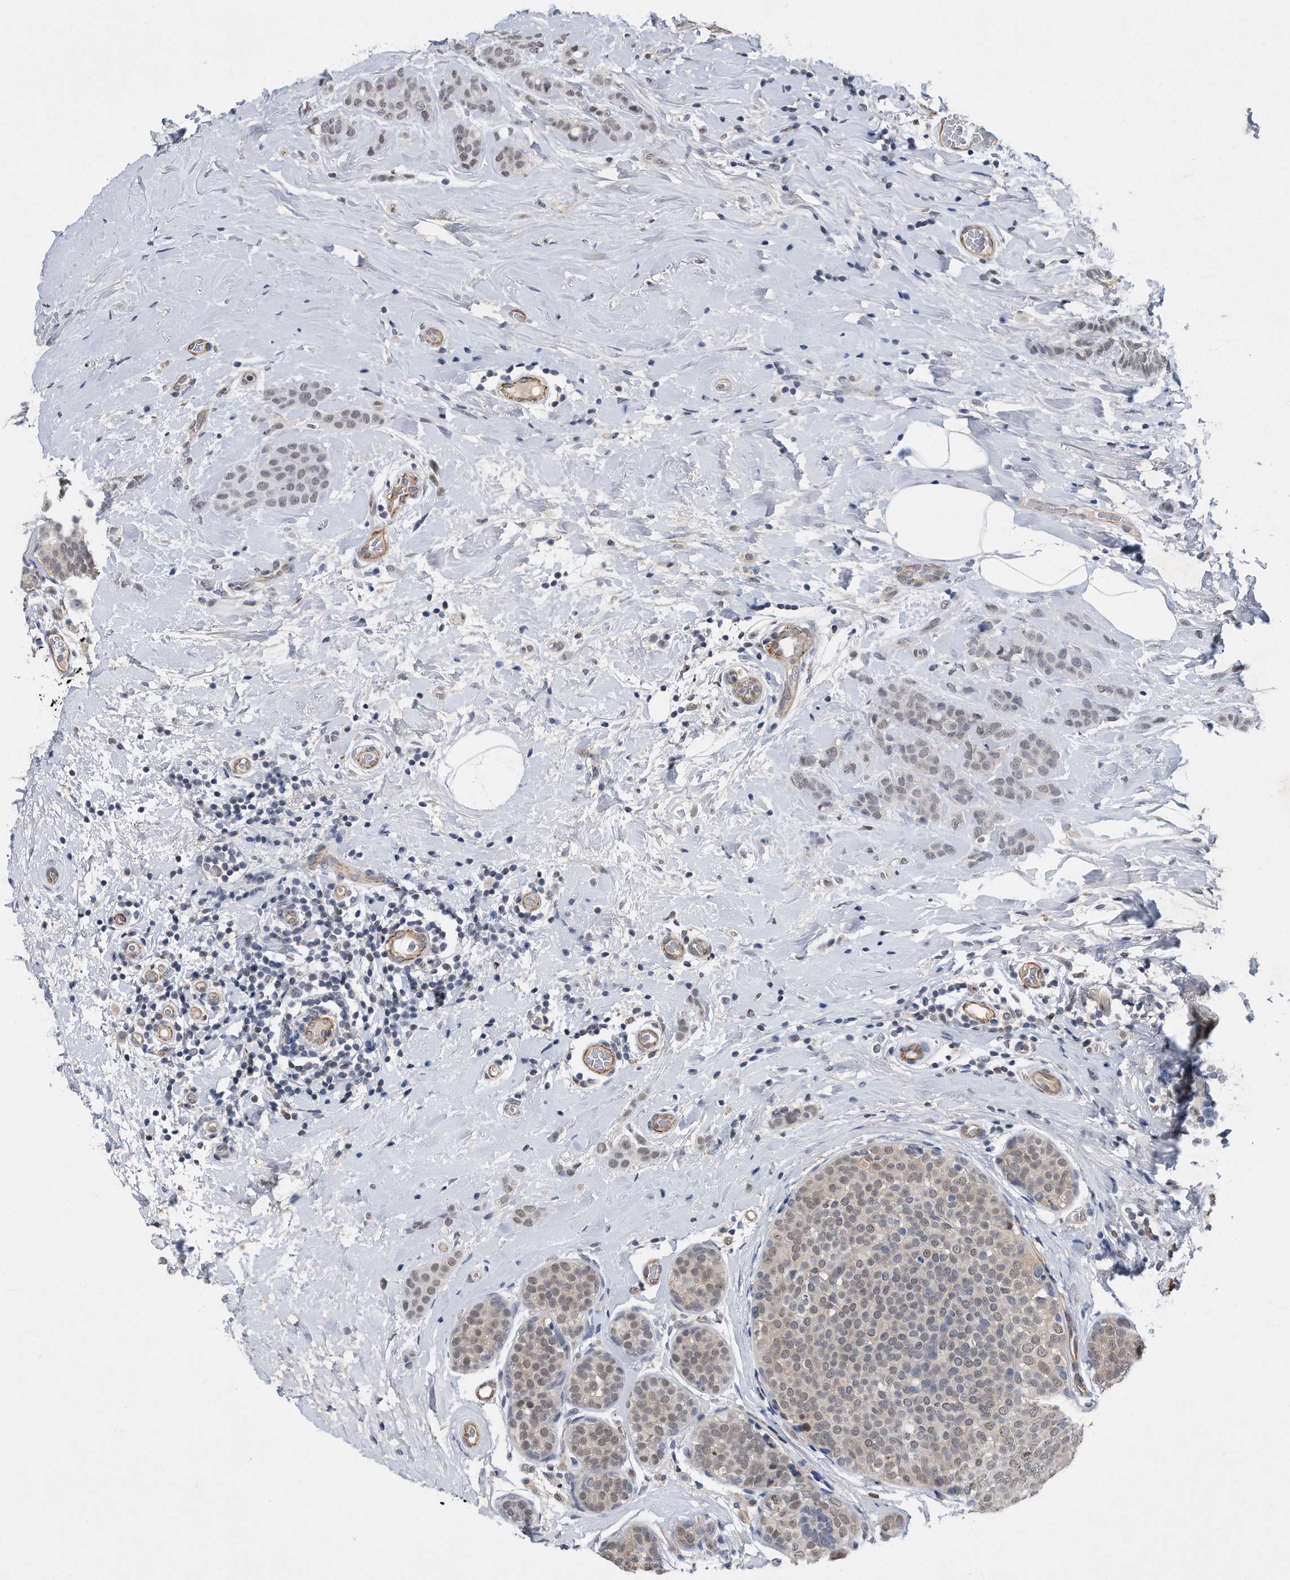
{"staining": {"intensity": "weak", "quantity": "25%-75%", "location": "cytoplasmic/membranous,nuclear"}, "tissue": "breast cancer", "cell_type": "Tumor cells", "image_type": "cancer", "snomed": [{"axis": "morphology", "description": "Lobular carcinoma, in situ"}, {"axis": "morphology", "description": "Lobular carcinoma"}, {"axis": "topography", "description": "Breast"}], "caption": "The immunohistochemical stain labels weak cytoplasmic/membranous and nuclear staining in tumor cells of breast cancer tissue.", "gene": "TP53INP1", "patient": {"sex": "female", "age": 41}}